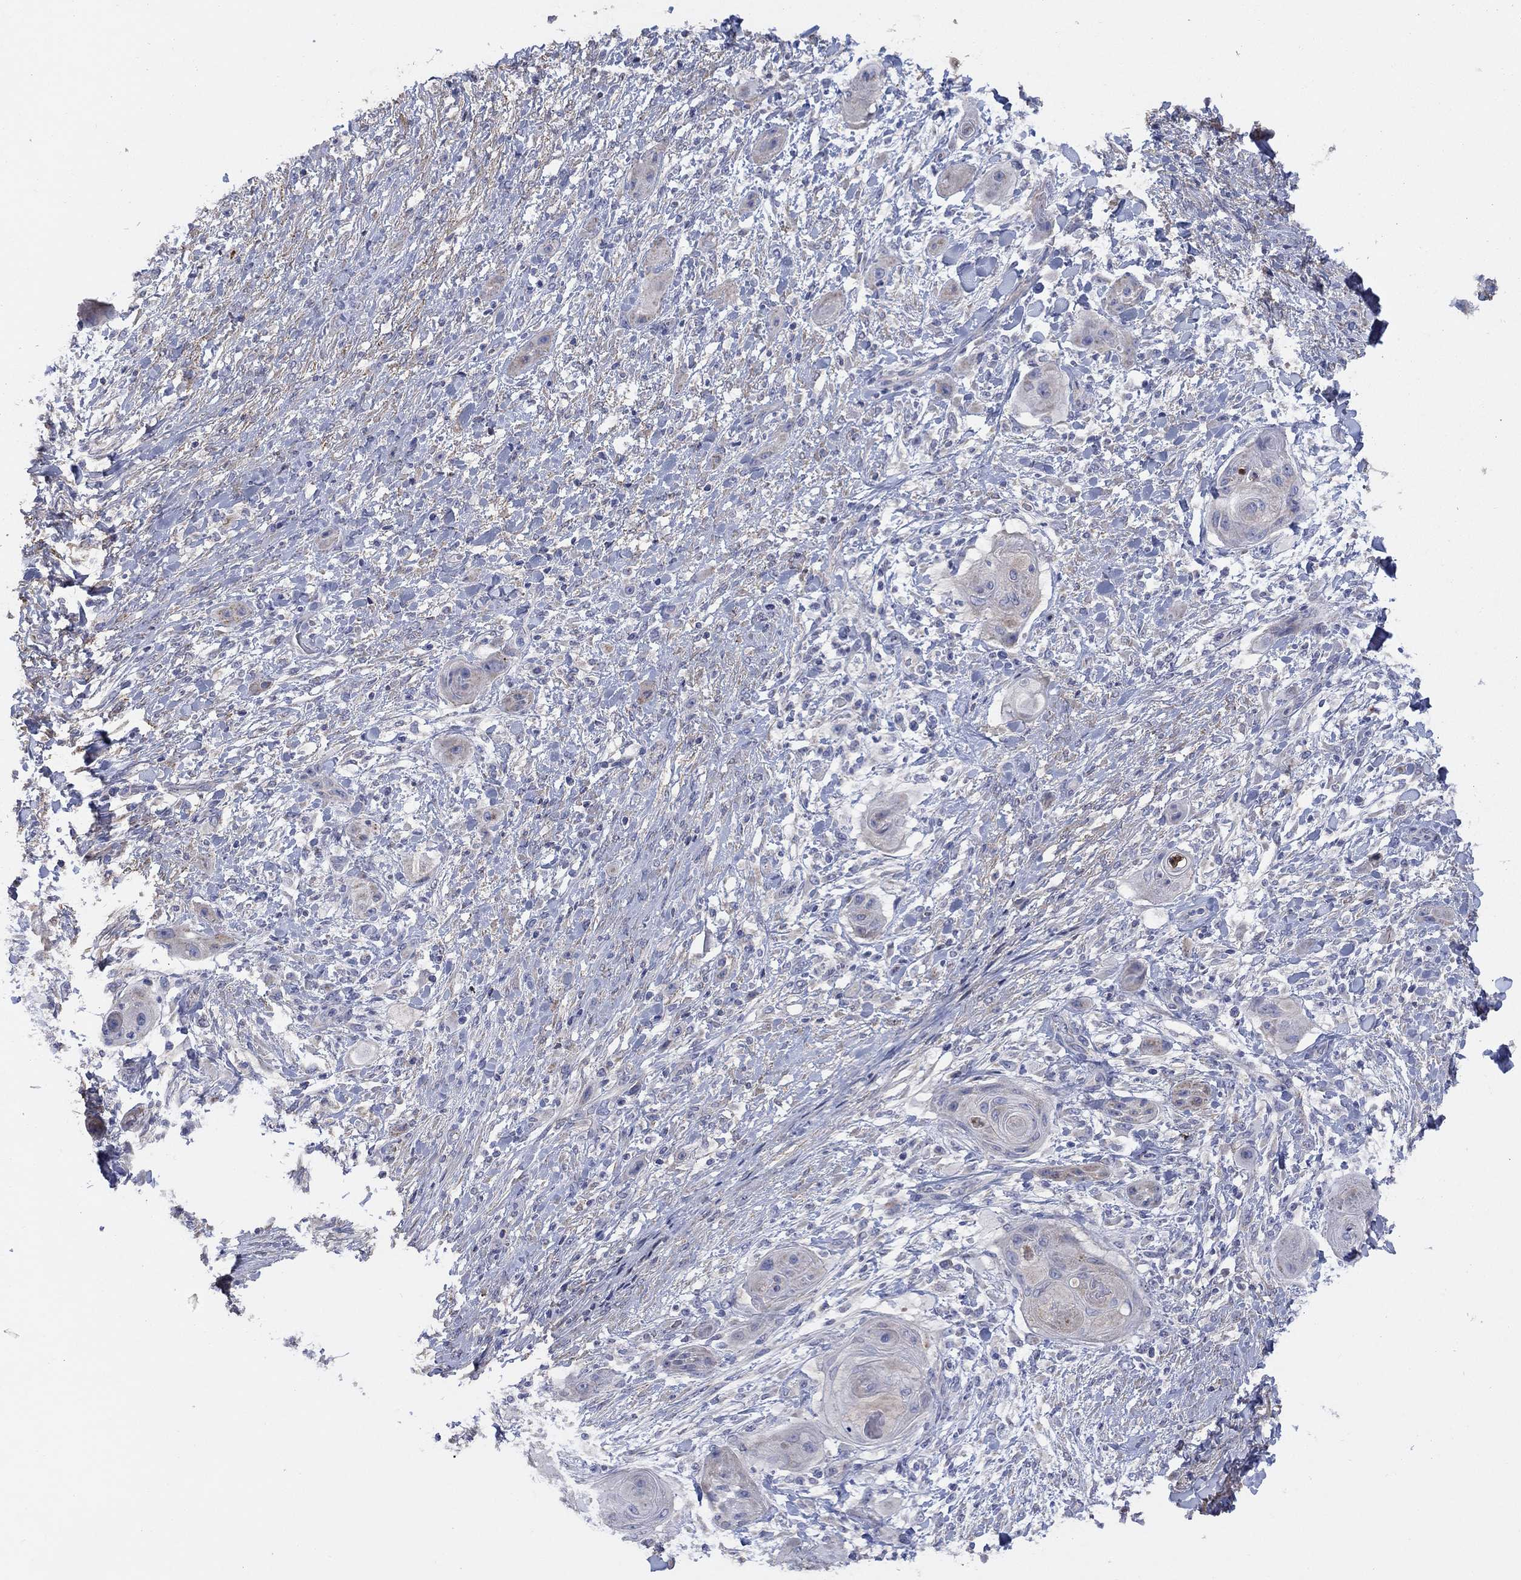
{"staining": {"intensity": "weak", "quantity": "<25%", "location": "cytoplasmic/membranous"}, "tissue": "skin cancer", "cell_type": "Tumor cells", "image_type": "cancer", "snomed": [{"axis": "morphology", "description": "Squamous cell carcinoma, NOS"}, {"axis": "topography", "description": "Skin"}], "caption": "The immunohistochemistry (IHC) micrograph has no significant staining in tumor cells of skin squamous cell carcinoma tissue.", "gene": "CLVS1", "patient": {"sex": "male", "age": 62}}